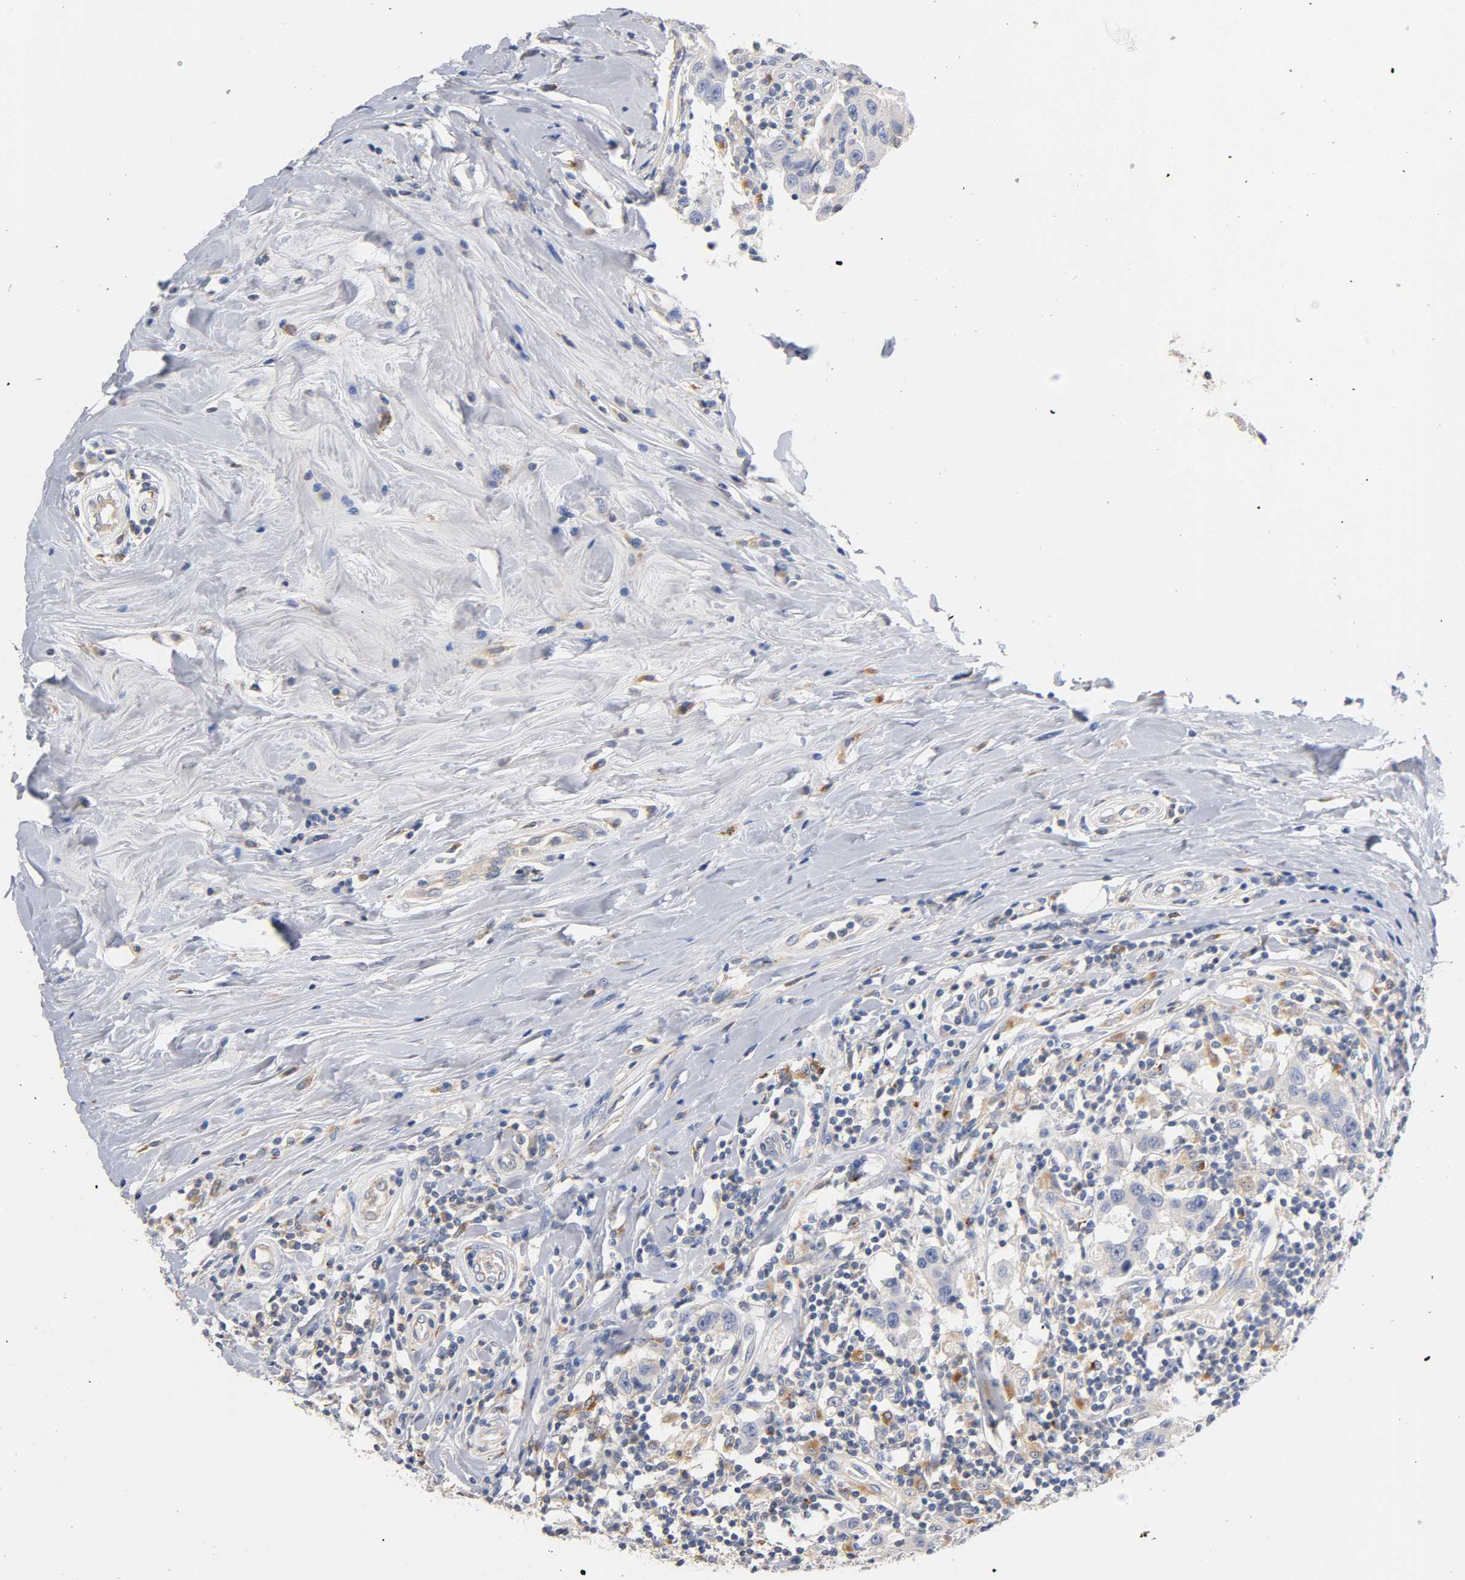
{"staining": {"intensity": "negative", "quantity": "none", "location": "none"}, "tissue": "breast cancer", "cell_type": "Tumor cells", "image_type": "cancer", "snomed": [{"axis": "morphology", "description": "Duct carcinoma"}, {"axis": "topography", "description": "Breast"}], "caption": "Breast invasive ductal carcinoma was stained to show a protein in brown. There is no significant expression in tumor cells.", "gene": "SEMA5A", "patient": {"sex": "female", "age": 27}}